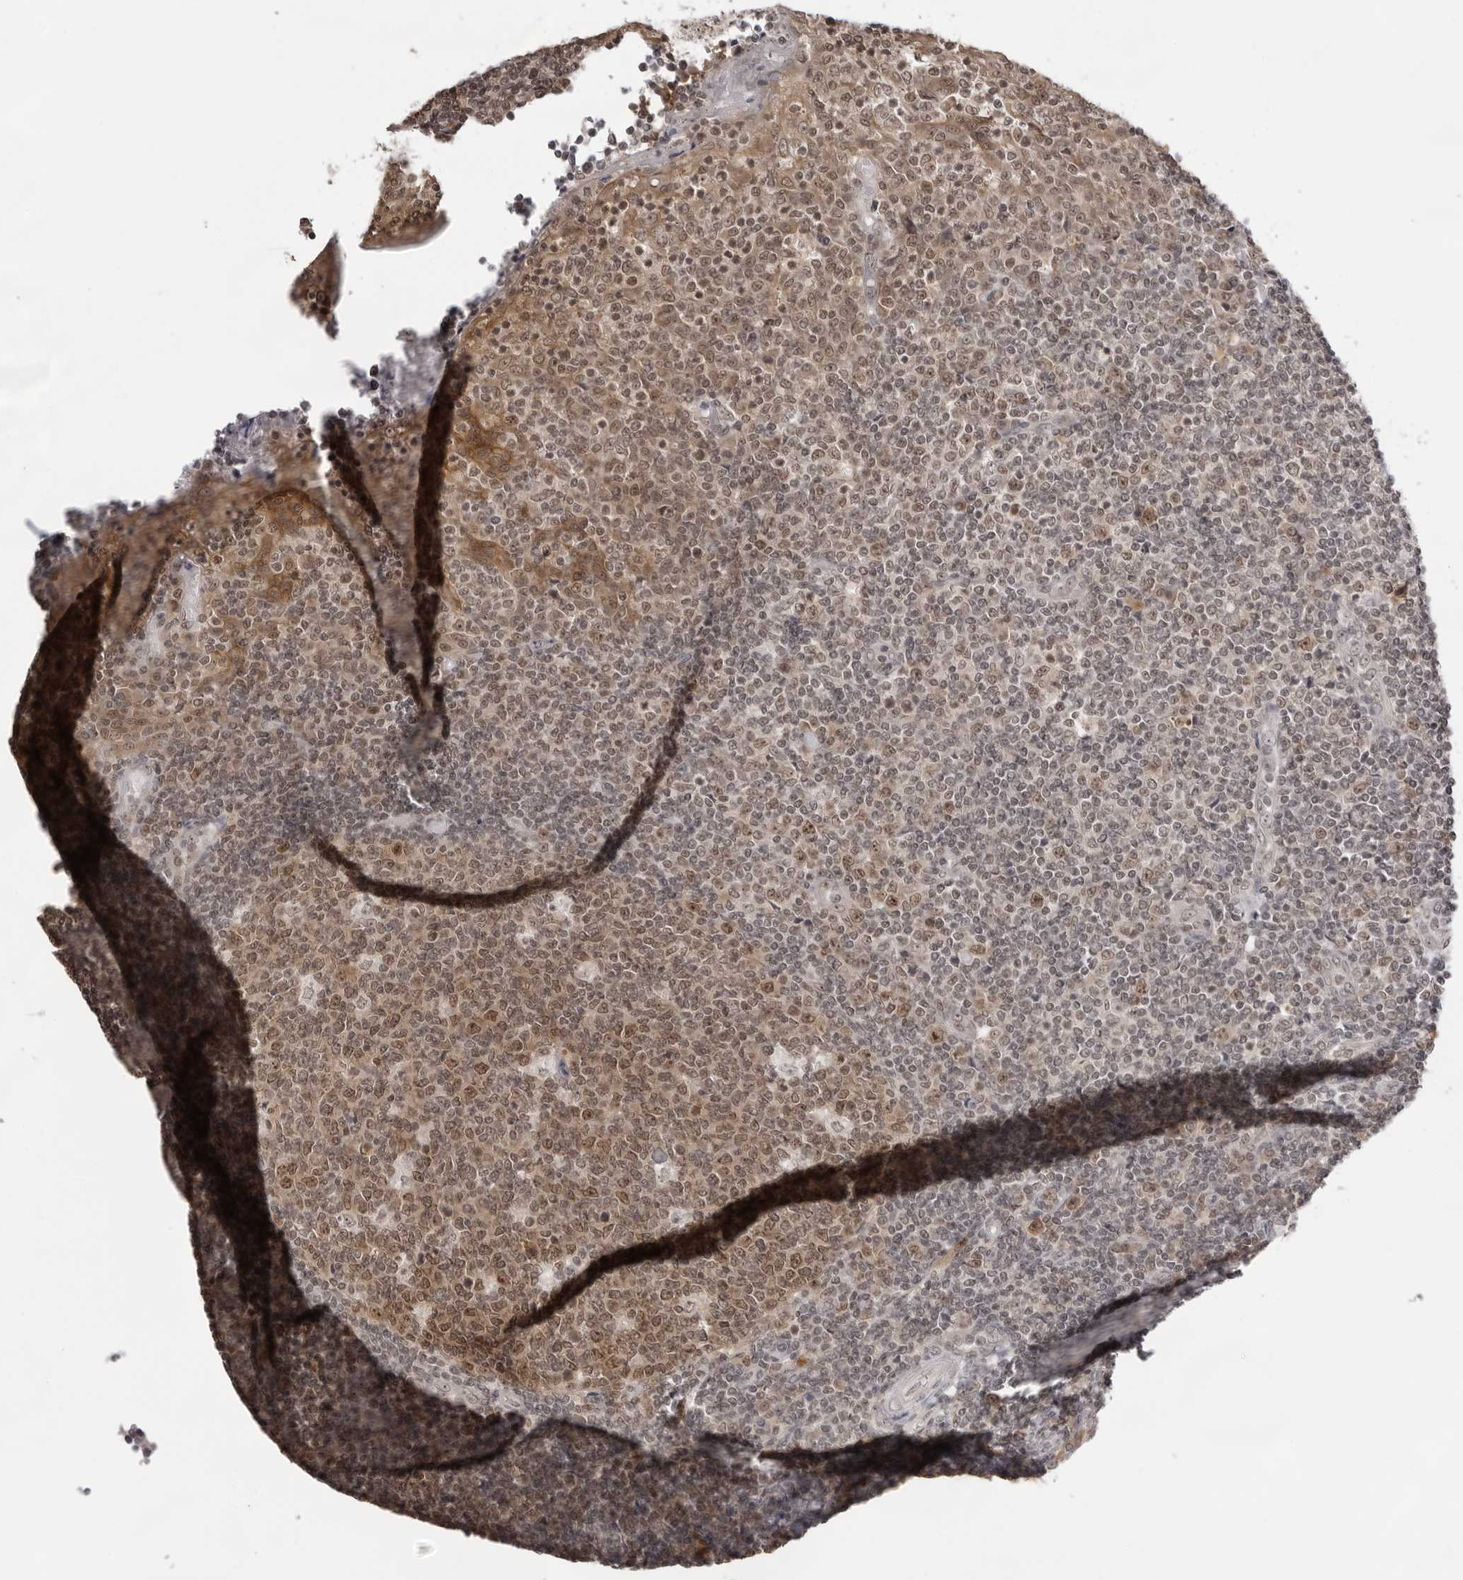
{"staining": {"intensity": "moderate", "quantity": ">75%", "location": "cytoplasmic/membranous,nuclear"}, "tissue": "tonsil", "cell_type": "Germinal center cells", "image_type": "normal", "snomed": [{"axis": "morphology", "description": "Normal tissue, NOS"}, {"axis": "topography", "description": "Tonsil"}], "caption": "Tonsil stained with DAB IHC reveals medium levels of moderate cytoplasmic/membranous,nuclear positivity in about >75% of germinal center cells.", "gene": "EXOSC10", "patient": {"sex": "female", "age": 19}}